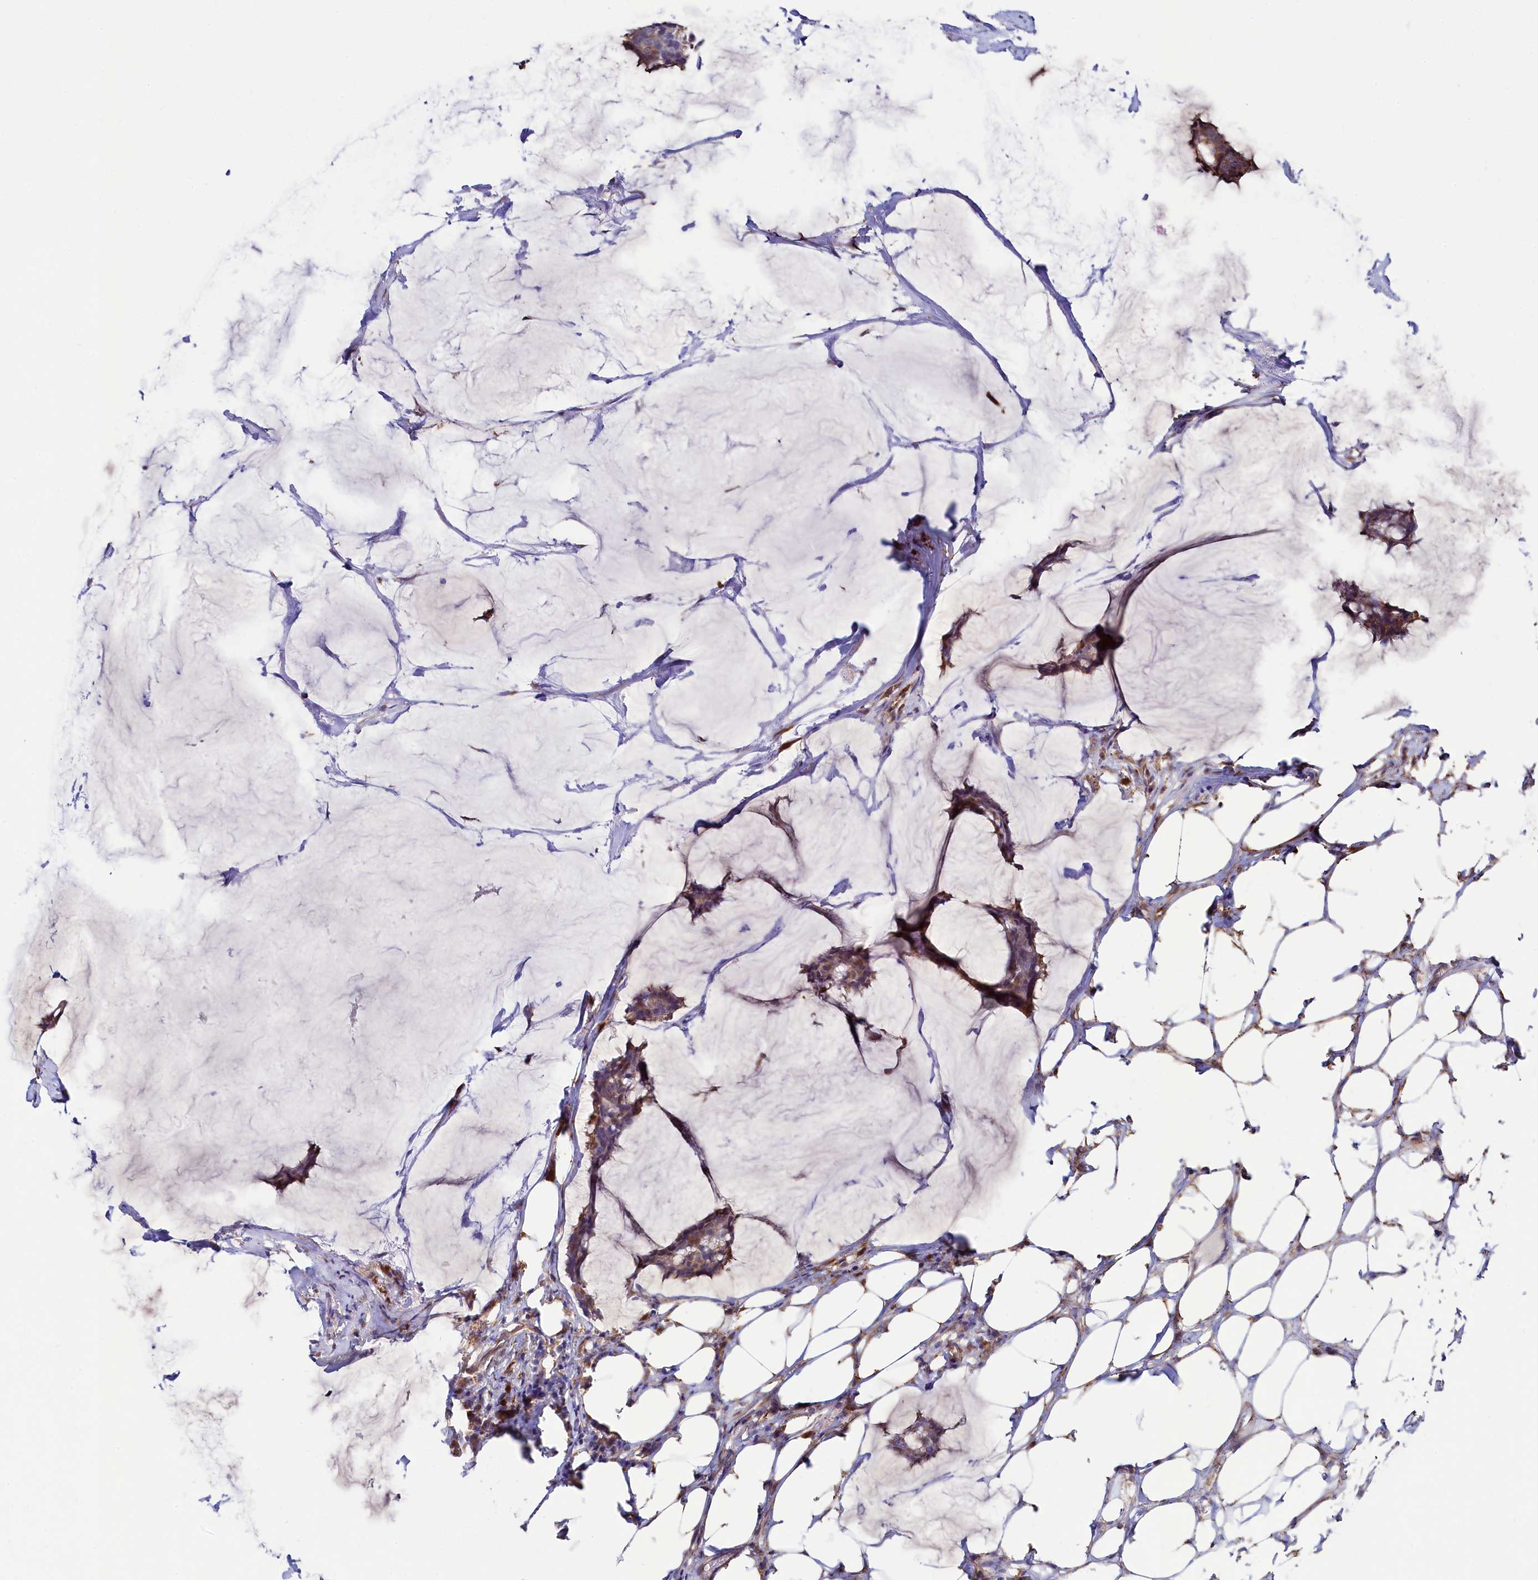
{"staining": {"intensity": "moderate", "quantity": "25%-75%", "location": "cytoplasmic/membranous"}, "tissue": "breast cancer", "cell_type": "Tumor cells", "image_type": "cancer", "snomed": [{"axis": "morphology", "description": "Duct carcinoma"}, {"axis": "topography", "description": "Breast"}], "caption": "A photomicrograph of human breast cancer stained for a protein demonstrates moderate cytoplasmic/membranous brown staining in tumor cells.", "gene": "ASTE1", "patient": {"sex": "female", "age": 93}}